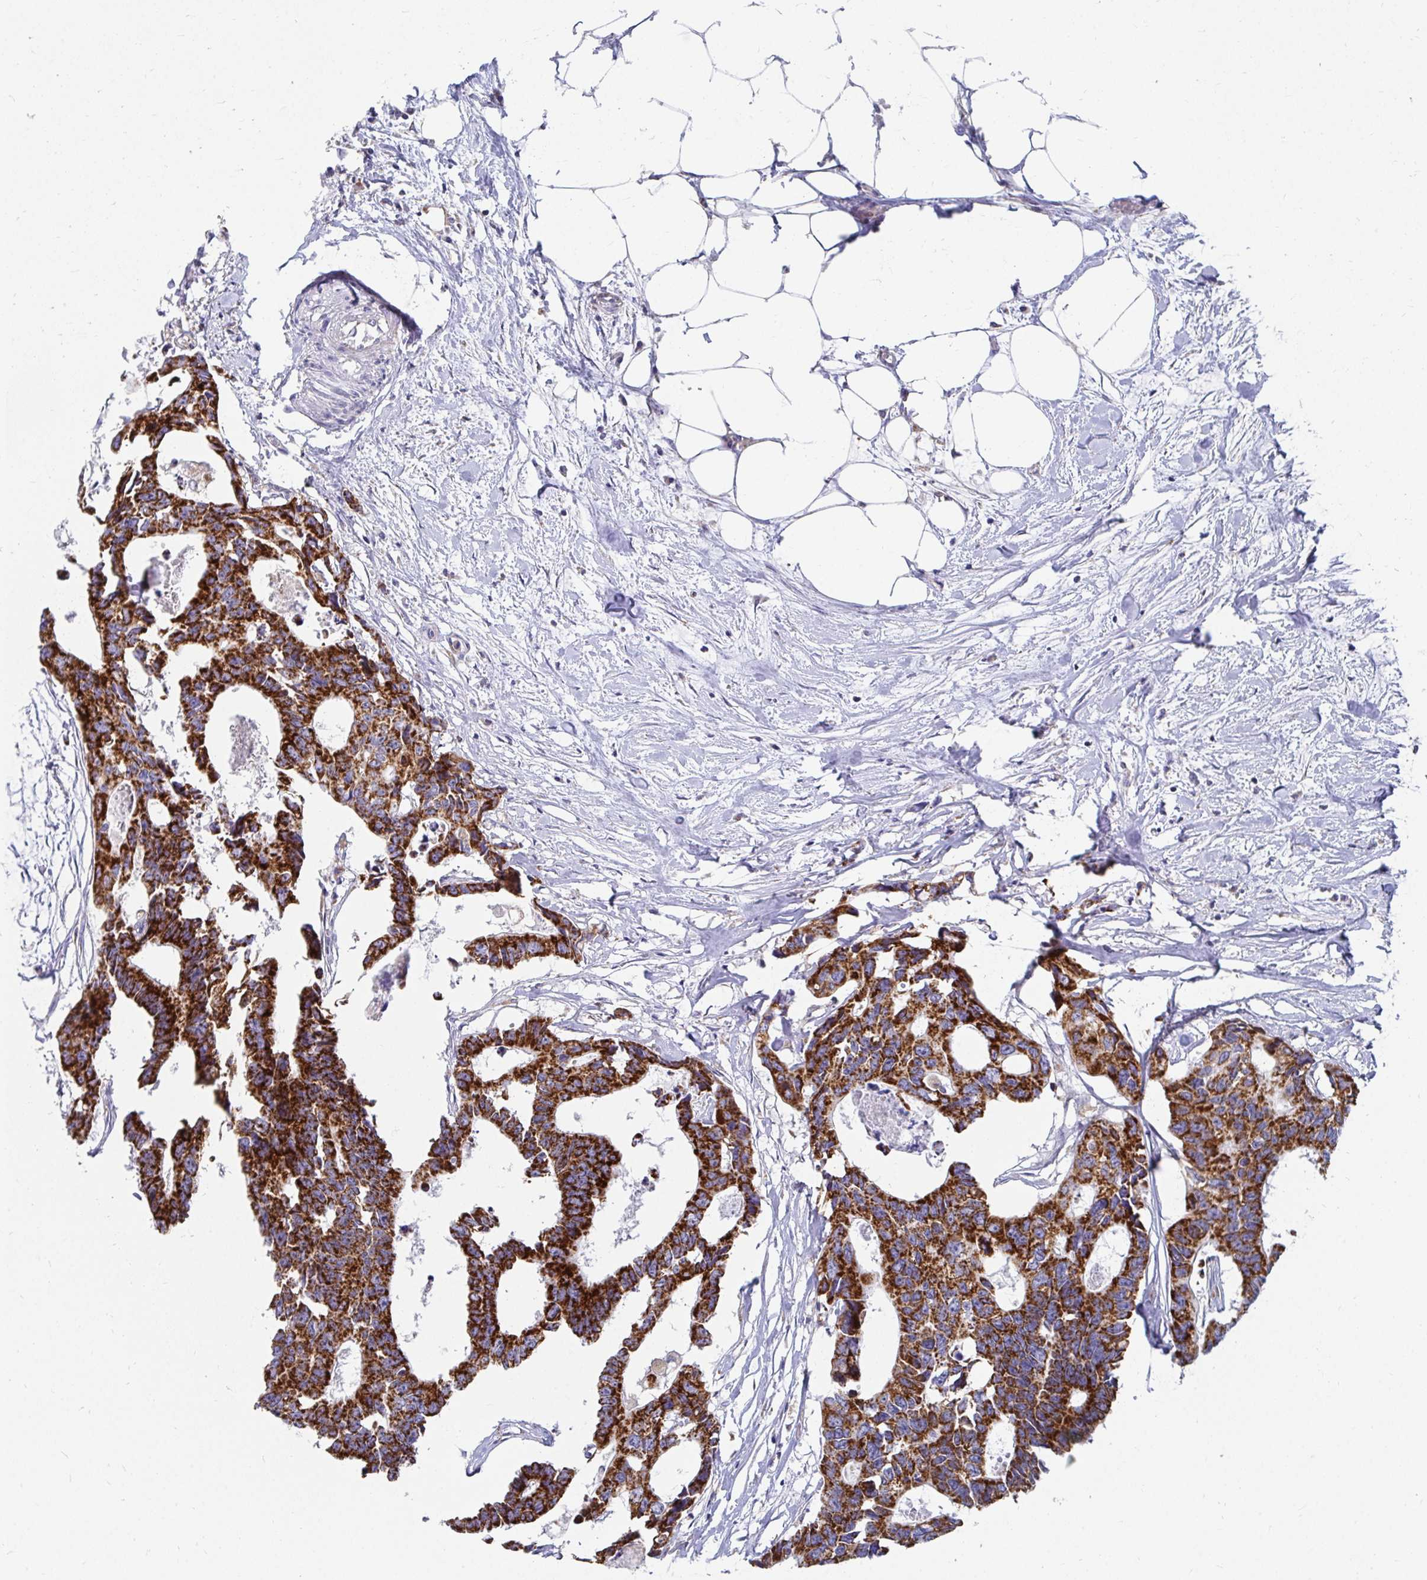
{"staining": {"intensity": "strong", "quantity": ">75%", "location": "cytoplasmic/membranous"}, "tissue": "colorectal cancer", "cell_type": "Tumor cells", "image_type": "cancer", "snomed": [{"axis": "morphology", "description": "Adenocarcinoma, NOS"}, {"axis": "topography", "description": "Rectum"}], "caption": "This photomicrograph shows IHC staining of adenocarcinoma (colorectal), with high strong cytoplasmic/membranous staining in about >75% of tumor cells.", "gene": "EXOC5", "patient": {"sex": "male", "age": 57}}